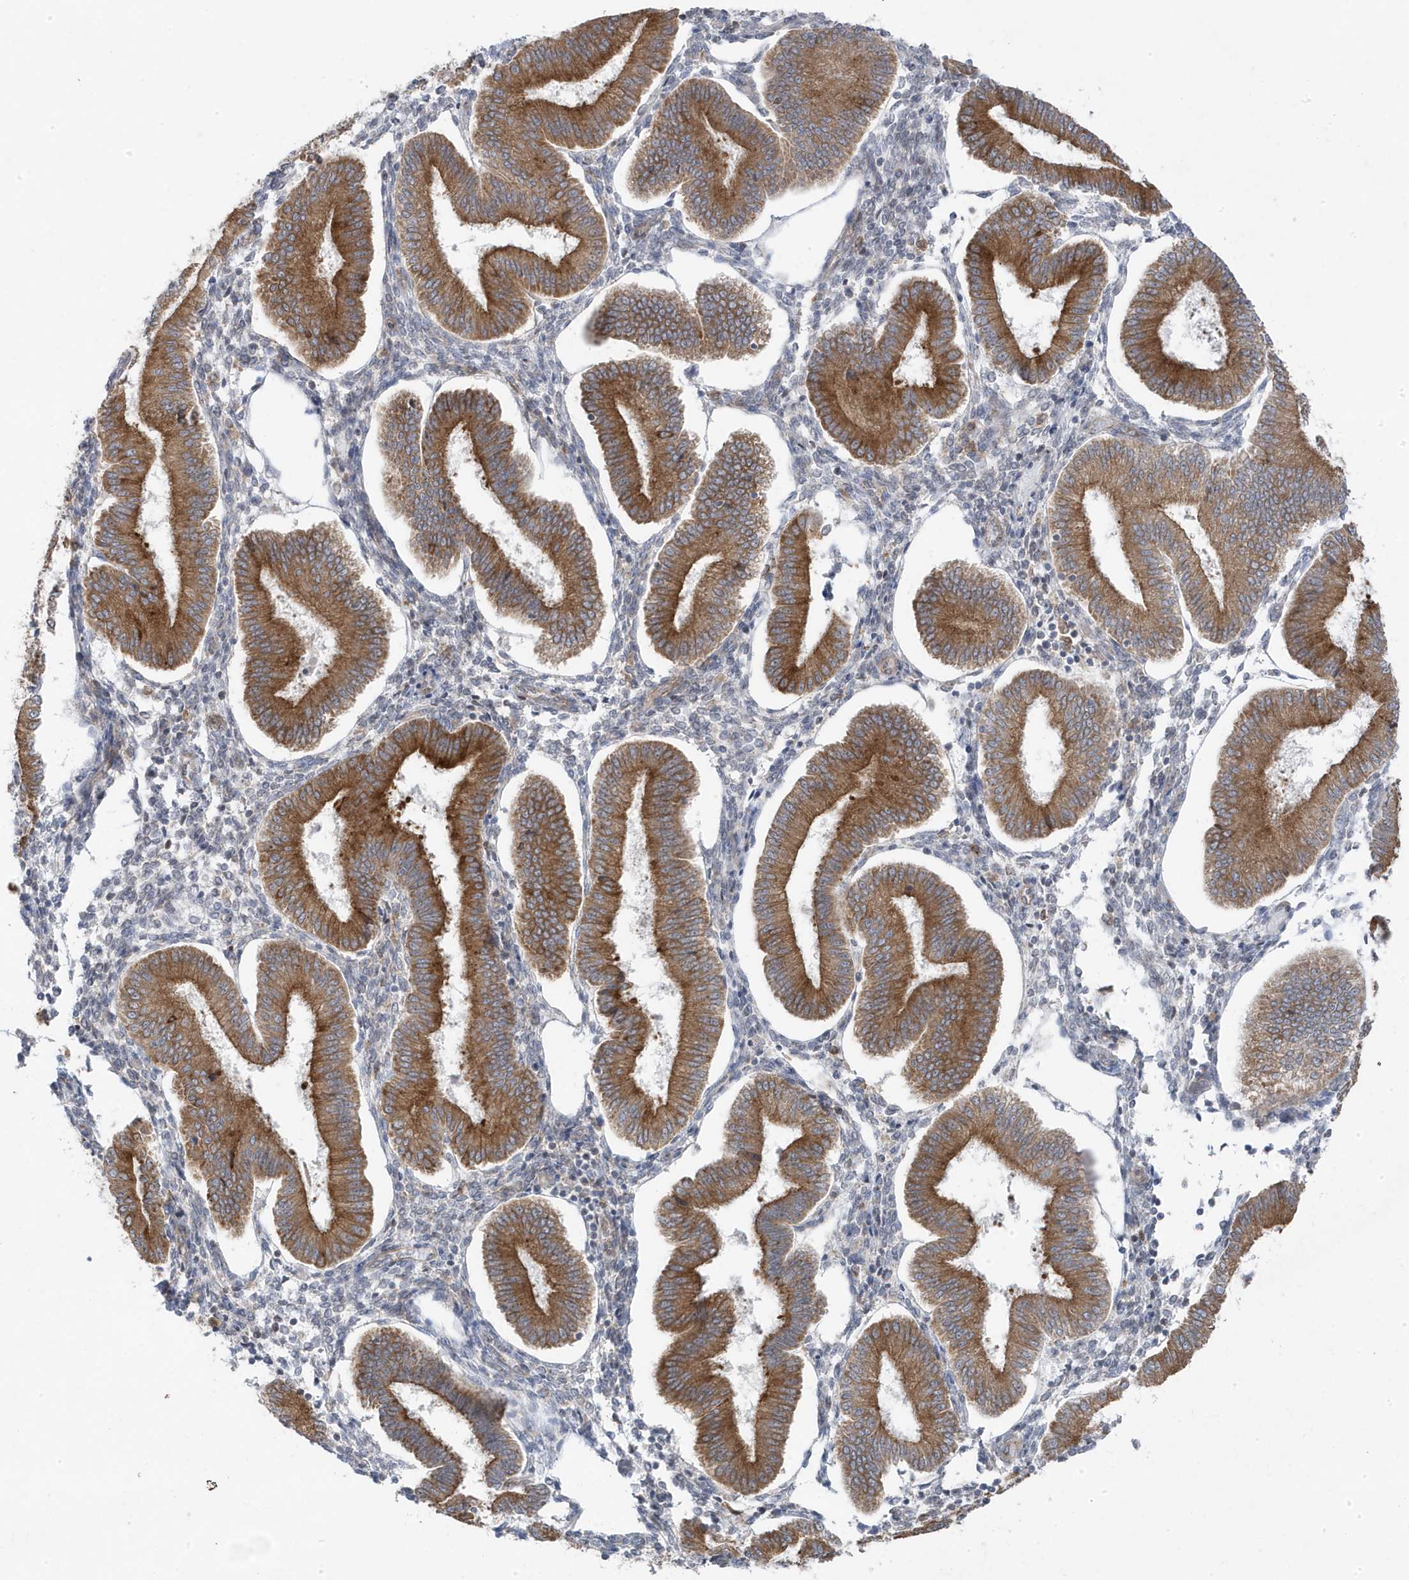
{"staining": {"intensity": "negative", "quantity": "none", "location": "none"}, "tissue": "endometrium", "cell_type": "Cells in endometrial stroma", "image_type": "normal", "snomed": [{"axis": "morphology", "description": "Normal tissue, NOS"}, {"axis": "topography", "description": "Endometrium"}], "caption": "Cells in endometrial stroma show no significant protein positivity in unremarkable endometrium. (IHC, brightfield microscopy, high magnification).", "gene": "ZNF654", "patient": {"sex": "female", "age": 39}}